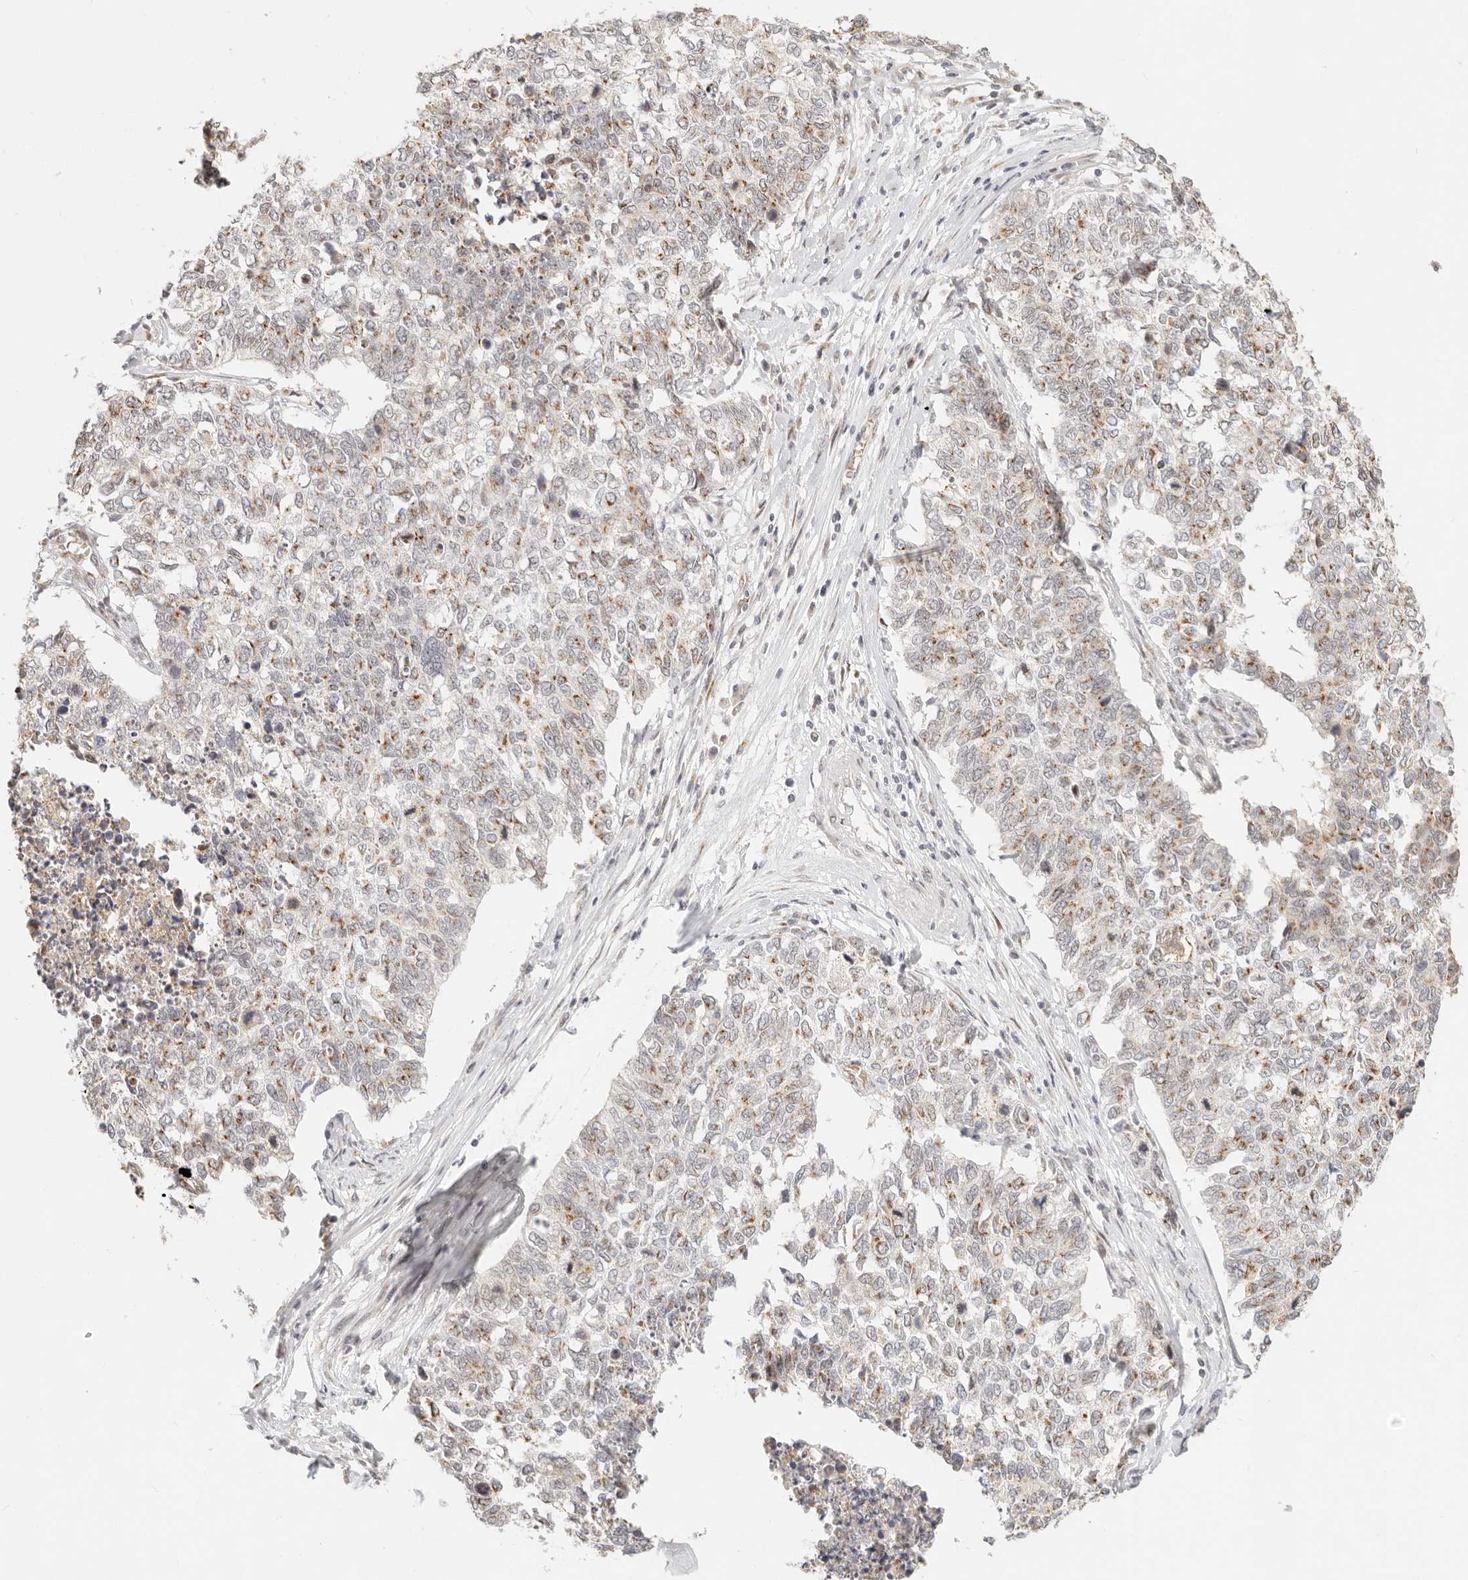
{"staining": {"intensity": "moderate", "quantity": "25%-75%", "location": "cytoplasmic/membranous"}, "tissue": "cervical cancer", "cell_type": "Tumor cells", "image_type": "cancer", "snomed": [{"axis": "morphology", "description": "Squamous cell carcinoma, NOS"}, {"axis": "topography", "description": "Cervix"}], "caption": "Moderate cytoplasmic/membranous staining for a protein is appreciated in about 25%-75% of tumor cells of squamous cell carcinoma (cervical) using immunohistochemistry.", "gene": "FAM20B", "patient": {"sex": "female", "age": 63}}